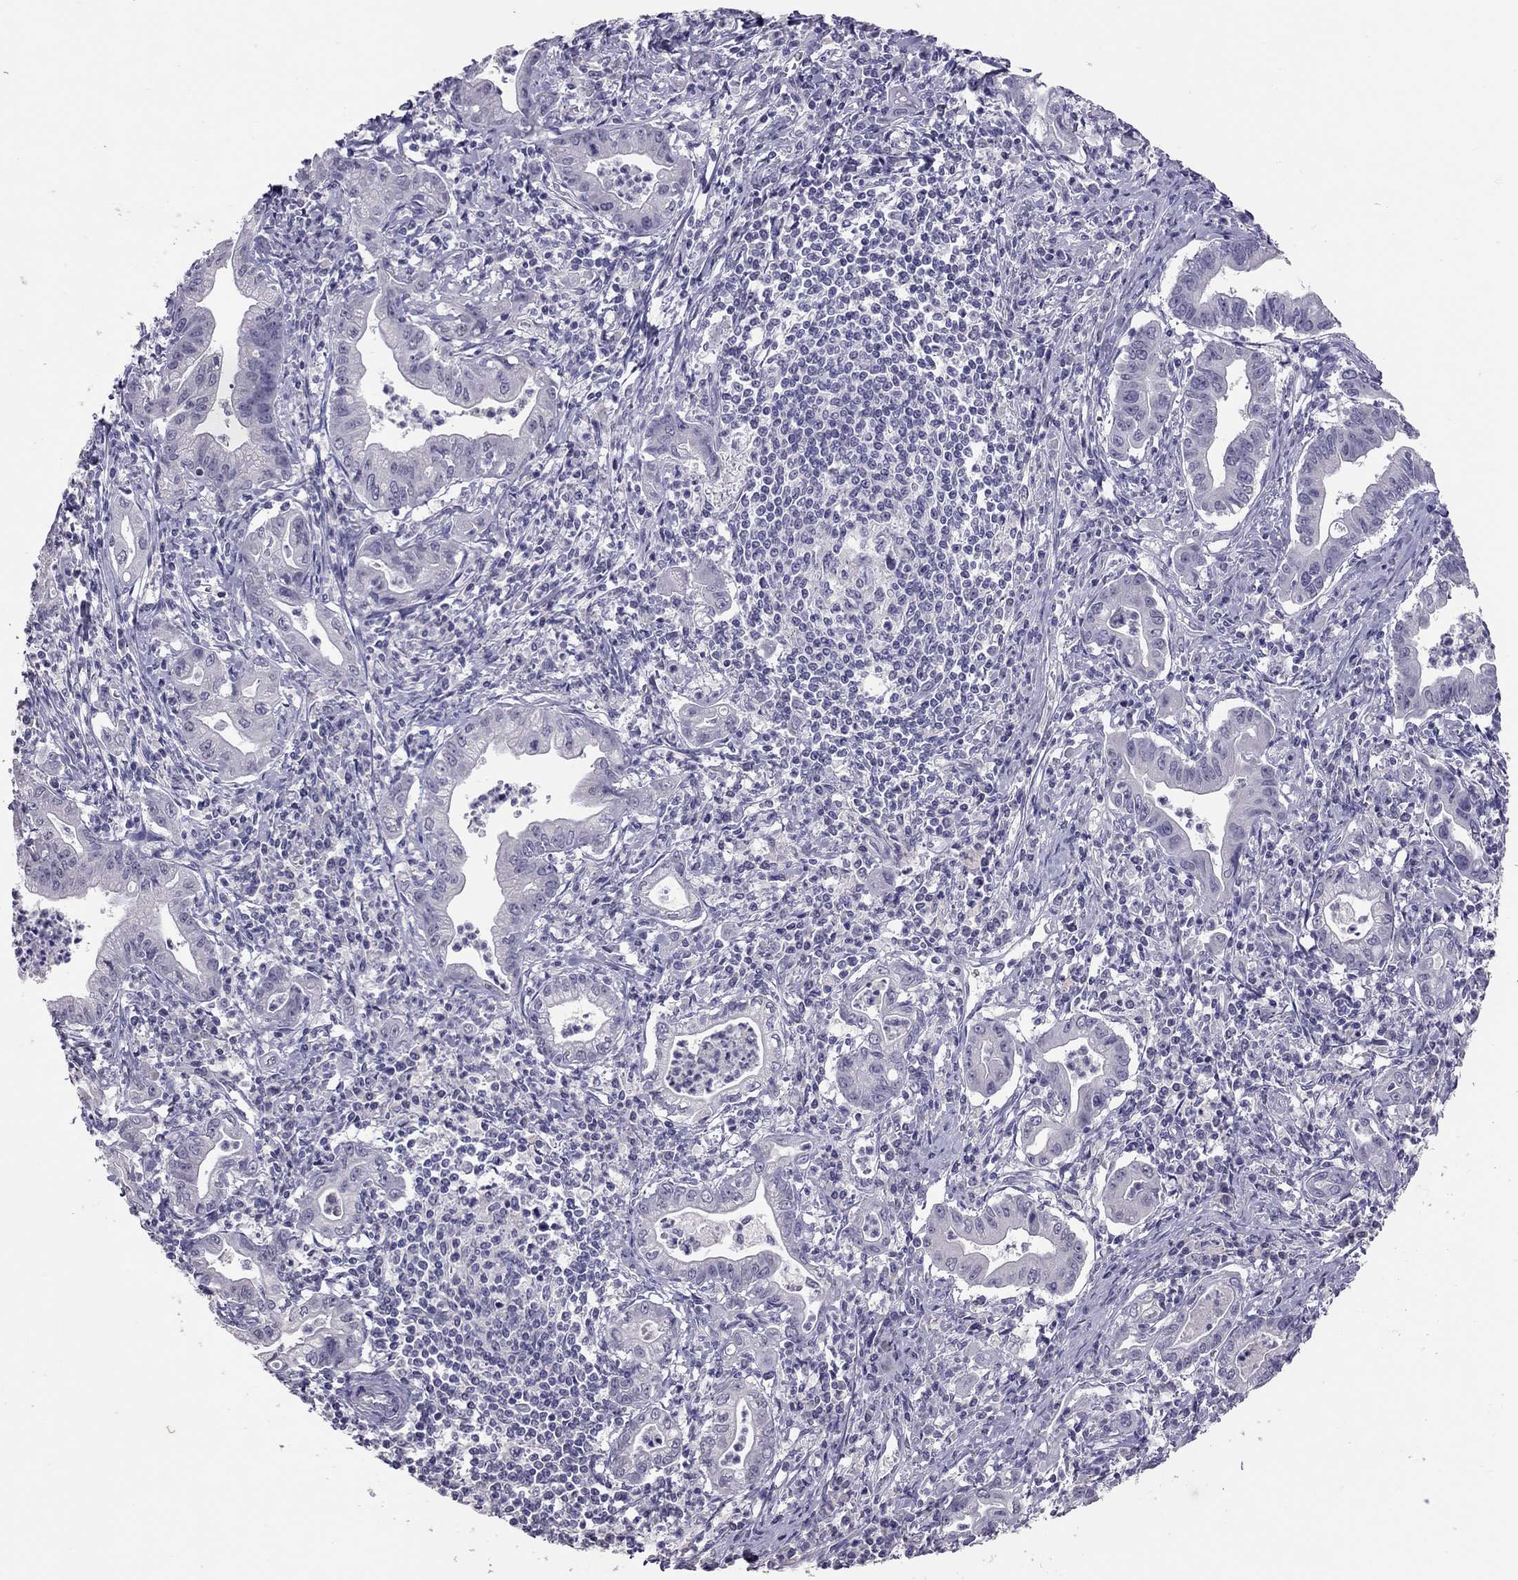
{"staining": {"intensity": "negative", "quantity": "none", "location": "none"}, "tissue": "stomach cancer", "cell_type": "Tumor cells", "image_type": "cancer", "snomed": [{"axis": "morphology", "description": "Adenocarcinoma, NOS"}, {"axis": "topography", "description": "Stomach, upper"}], "caption": "Immunohistochemistry (IHC) of stomach adenocarcinoma displays no positivity in tumor cells. (Brightfield microscopy of DAB (3,3'-diaminobenzidine) immunohistochemistry at high magnification).", "gene": "PSMB11", "patient": {"sex": "female", "age": 79}}